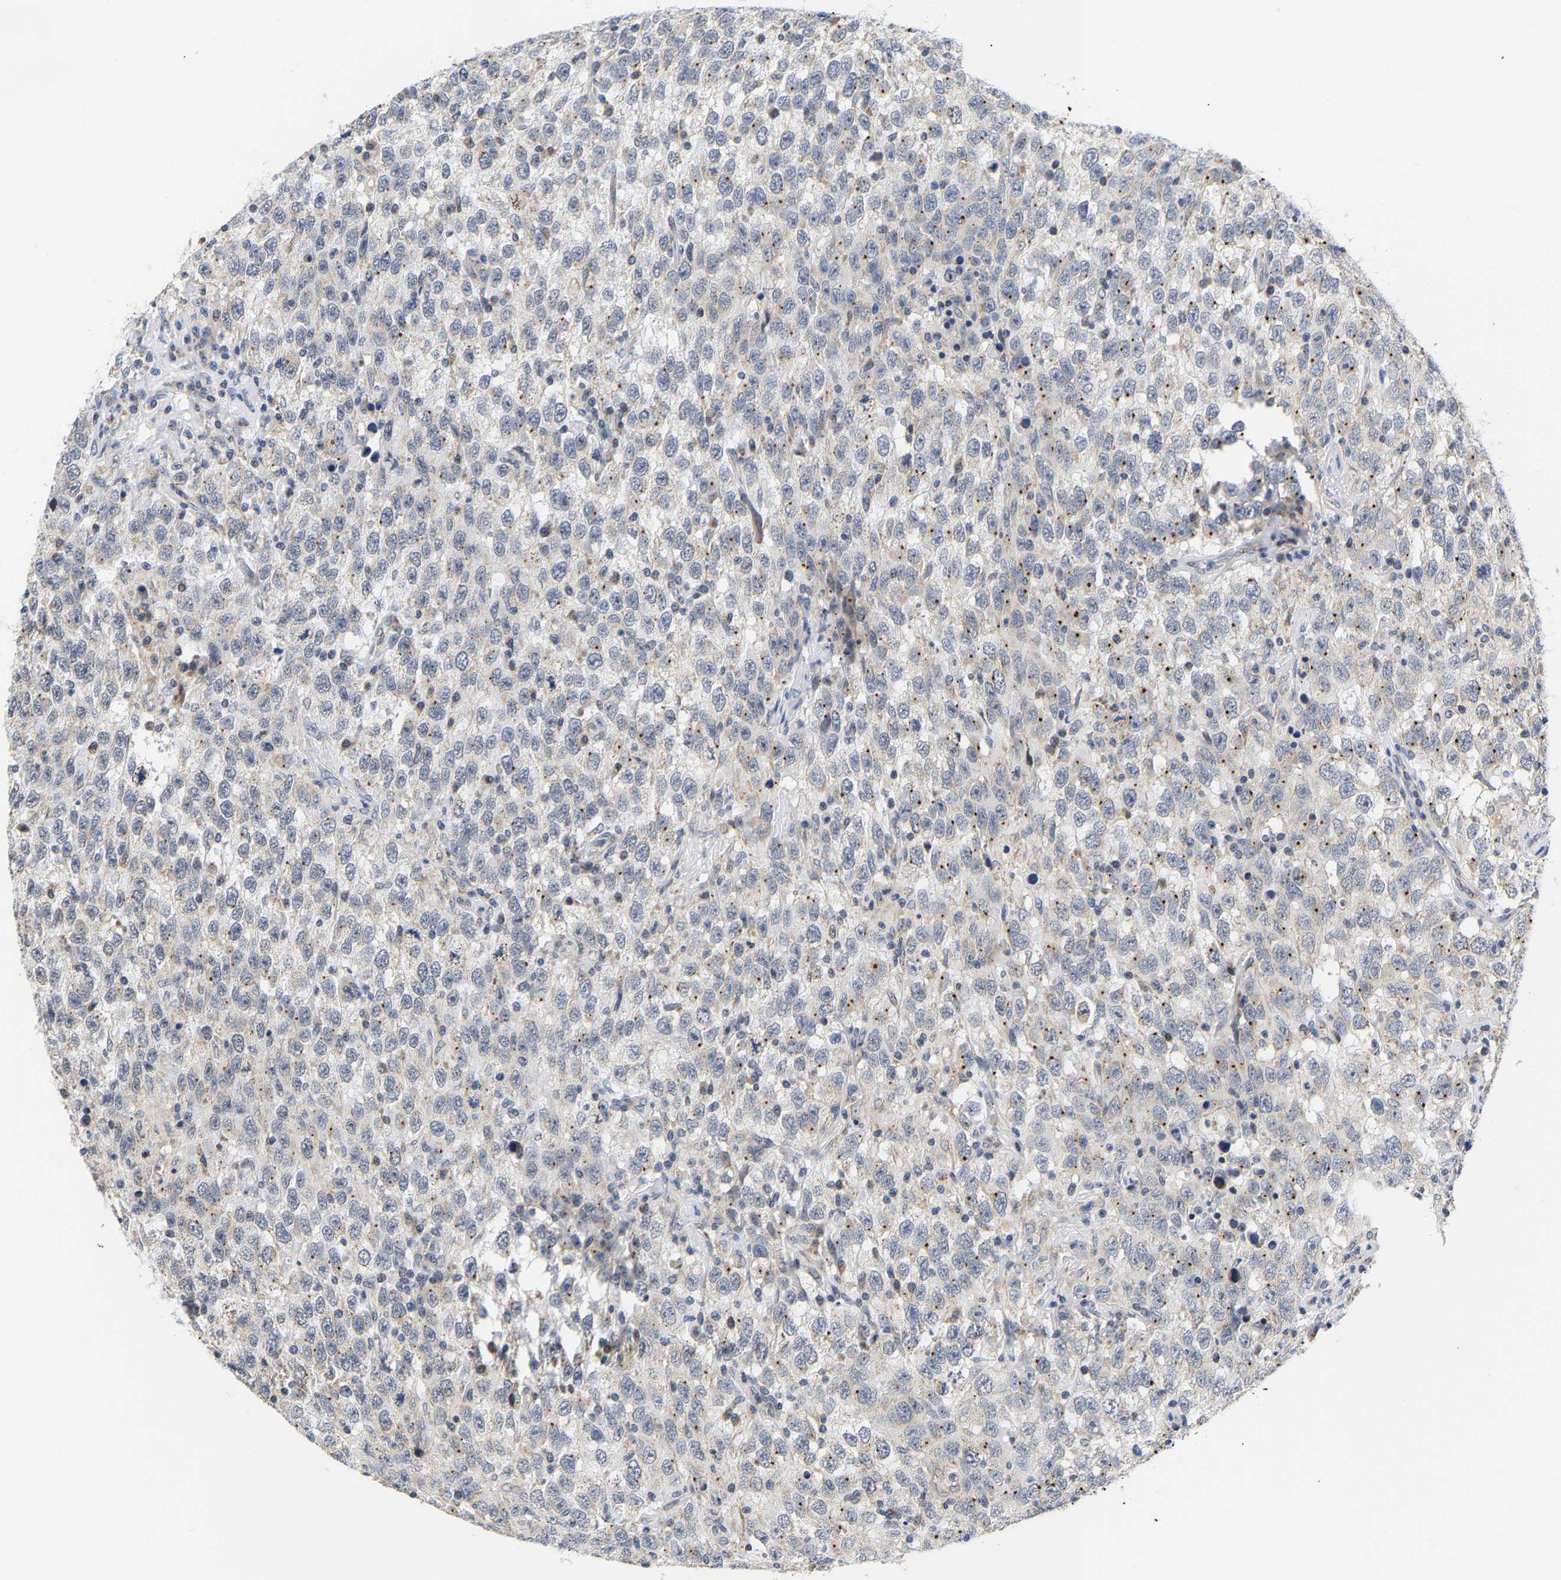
{"staining": {"intensity": "moderate", "quantity": "25%-75%", "location": "cytoplasmic/membranous"}, "tissue": "testis cancer", "cell_type": "Tumor cells", "image_type": "cancer", "snomed": [{"axis": "morphology", "description": "Seminoma, NOS"}, {"axis": "topography", "description": "Testis"}], "caption": "Protein analysis of testis cancer tissue demonstrates moderate cytoplasmic/membranous expression in about 25%-75% of tumor cells.", "gene": "PCNT", "patient": {"sex": "male", "age": 41}}